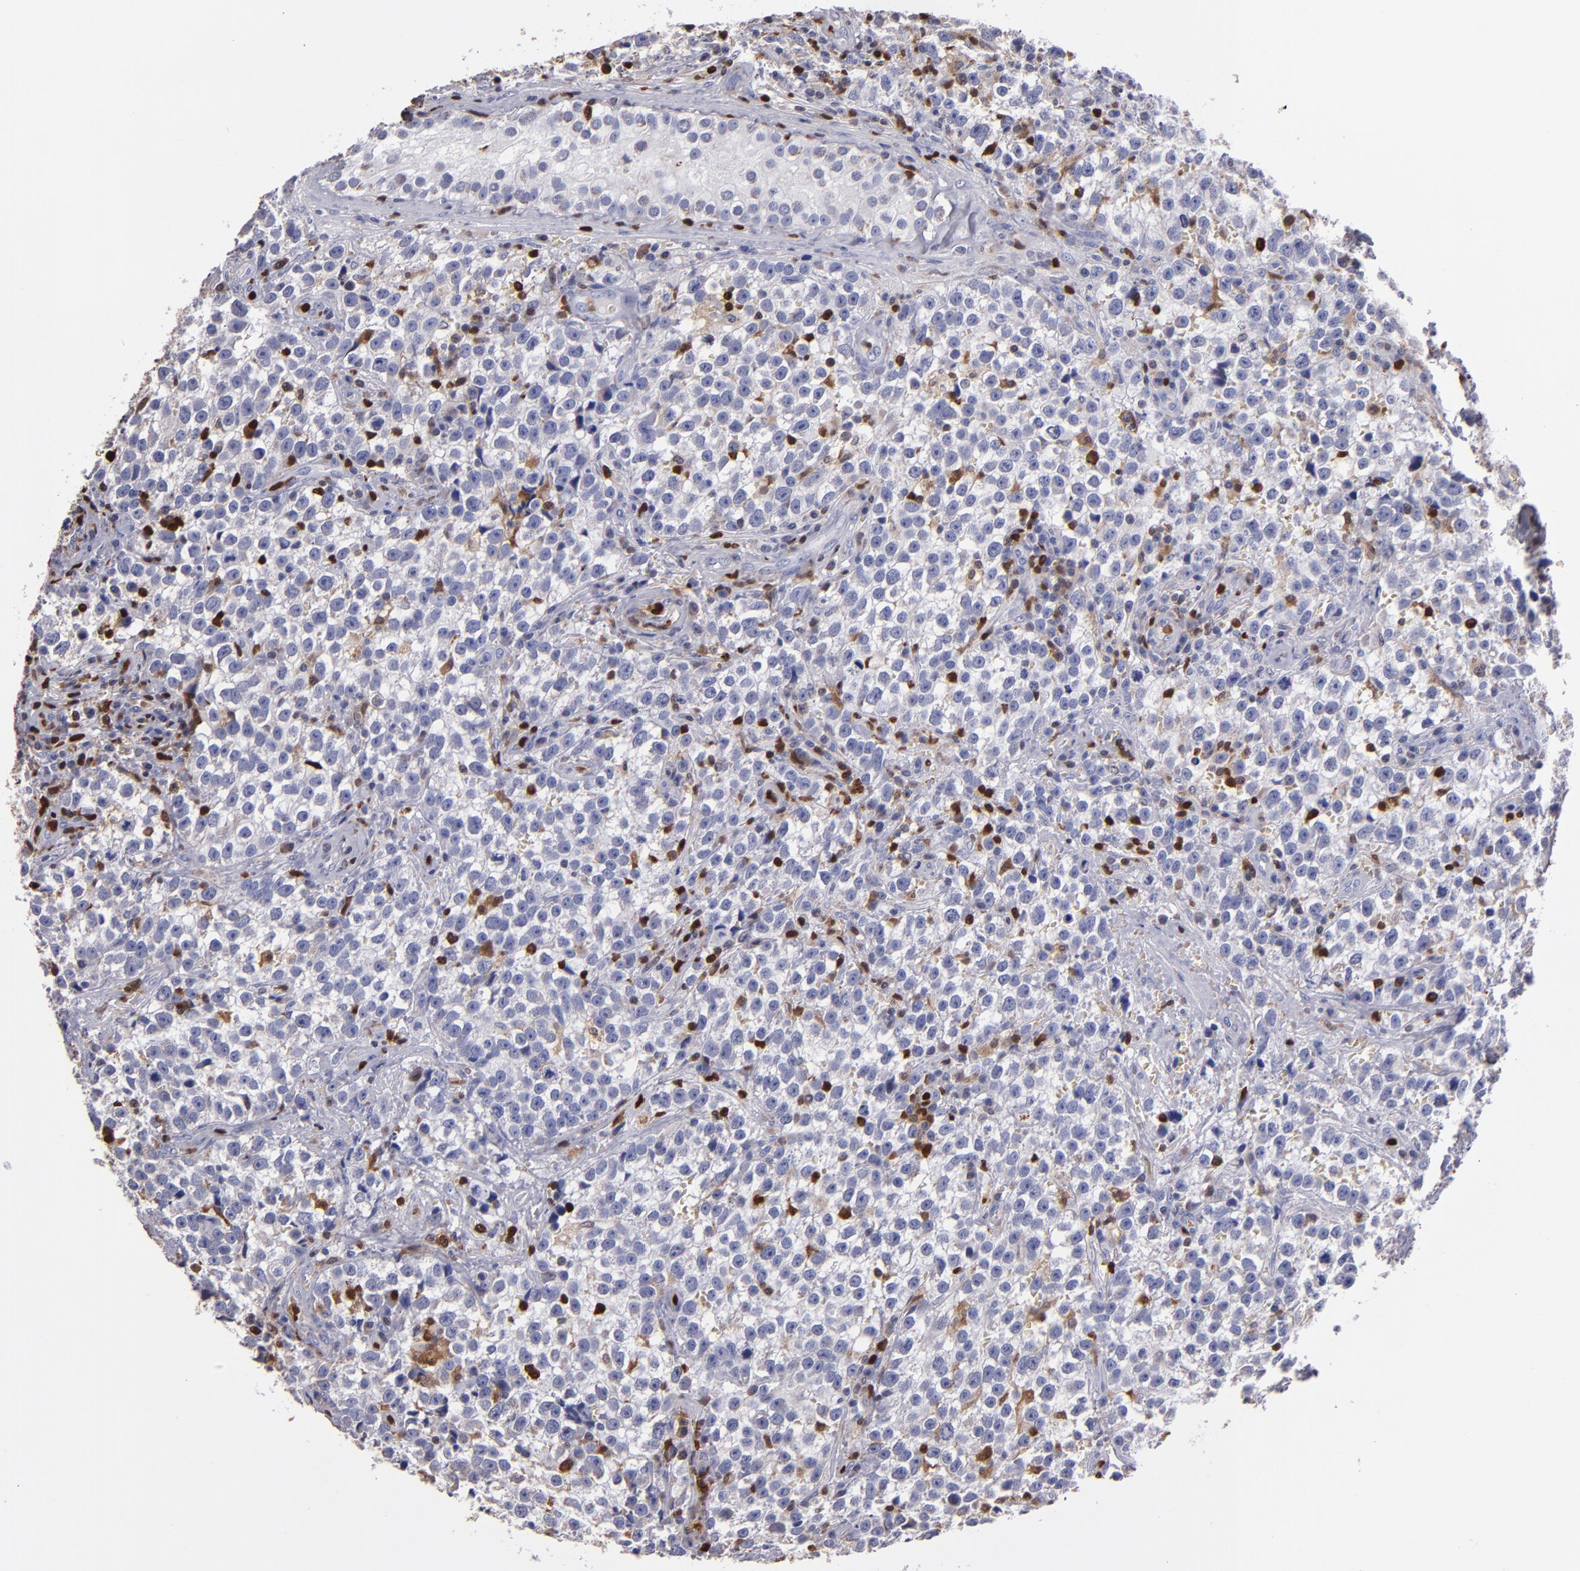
{"staining": {"intensity": "negative", "quantity": "none", "location": "none"}, "tissue": "testis cancer", "cell_type": "Tumor cells", "image_type": "cancer", "snomed": [{"axis": "morphology", "description": "Seminoma, NOS"}, {"axis": "topography", "description": "Testis"}], "caption": "The image demonstrates no staining of tumor cells in seminoma (testis).", "gene": "S100A4", "patient": {"sex": "male", "age": 38}}